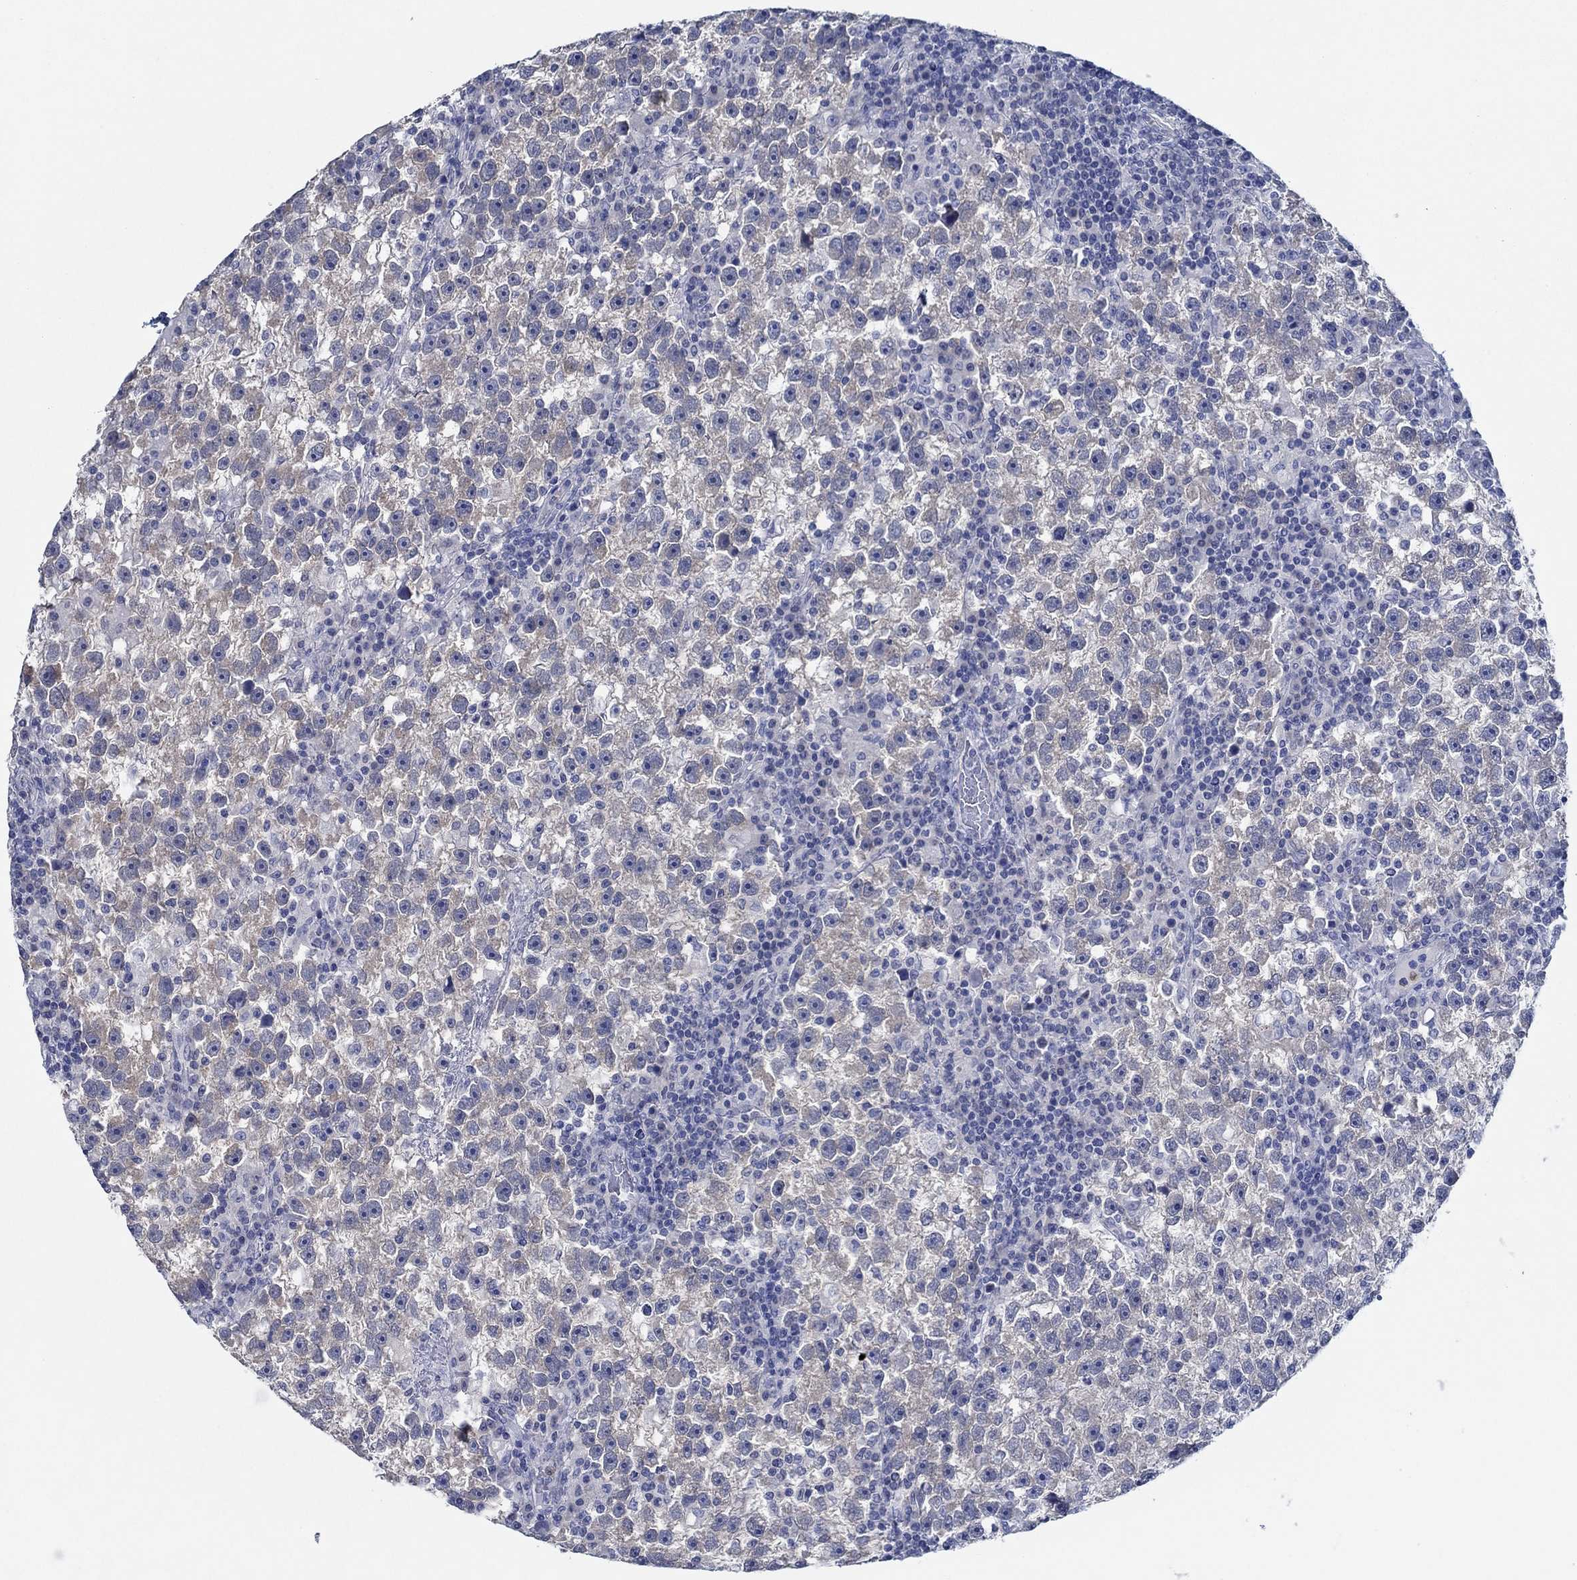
{"staining": {"intensity": "weak", "quantity": "<25%", "location": "cytoplasmic/membranous"}, "tissue": "testis cancer", "cell_type": "Tumor cells", "image_type": "cancer", "snomed": [{"axis": "morphology", "description": "Seminoma, NOS"}, {"axis": "topography", "description": "Testis"}], "caption": "Protein analysis of testis cancer (seminoma) reveals no significant staining in tumor cells. (DAB immunohistochemistry (IHC), high magnification).", "gene": "ZNF671", "patient": {"sex": "male", "age": 47}}